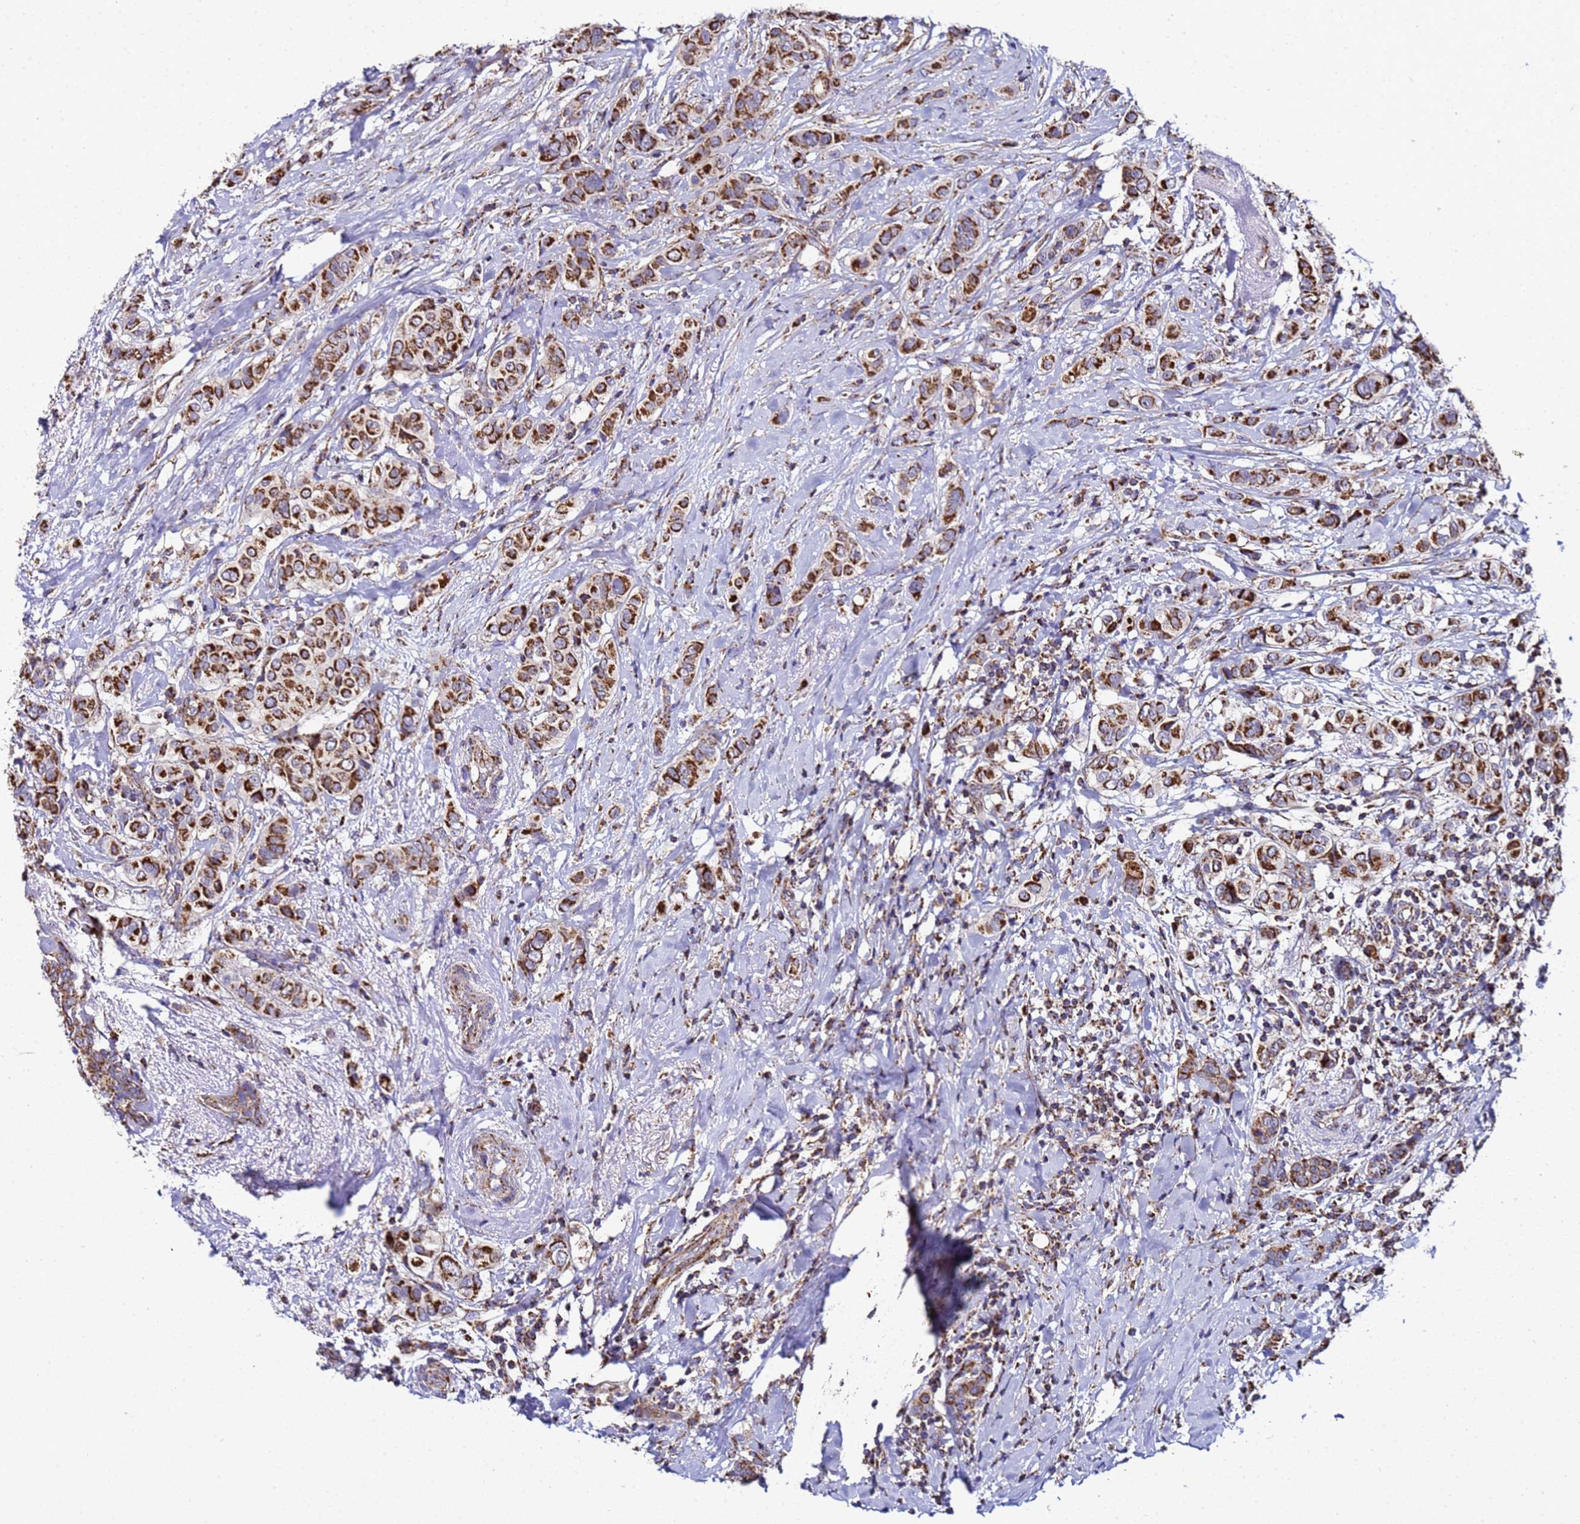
{"staining": {"intensity": "strong", "quantity": ">75%", "location": "cytoplasmic/membranous"}, "tissue": "breast cancer", "cell_type": "Tumor cells", "image_type": "cancer", "snomed": [{"axis": "morphology", "description": "Lobular carcinoma"}, {"axis": "topography", "description": "Breast"}], "caption": "Brown immunohistochemical staining in human breast cancer (lobular carcinoma) reveals strong cytoplasmic/membranous expression in approximately >75% of tumor cells.", "gene": "MRPS12", "patient": {"sex": "female", "age": 51}}